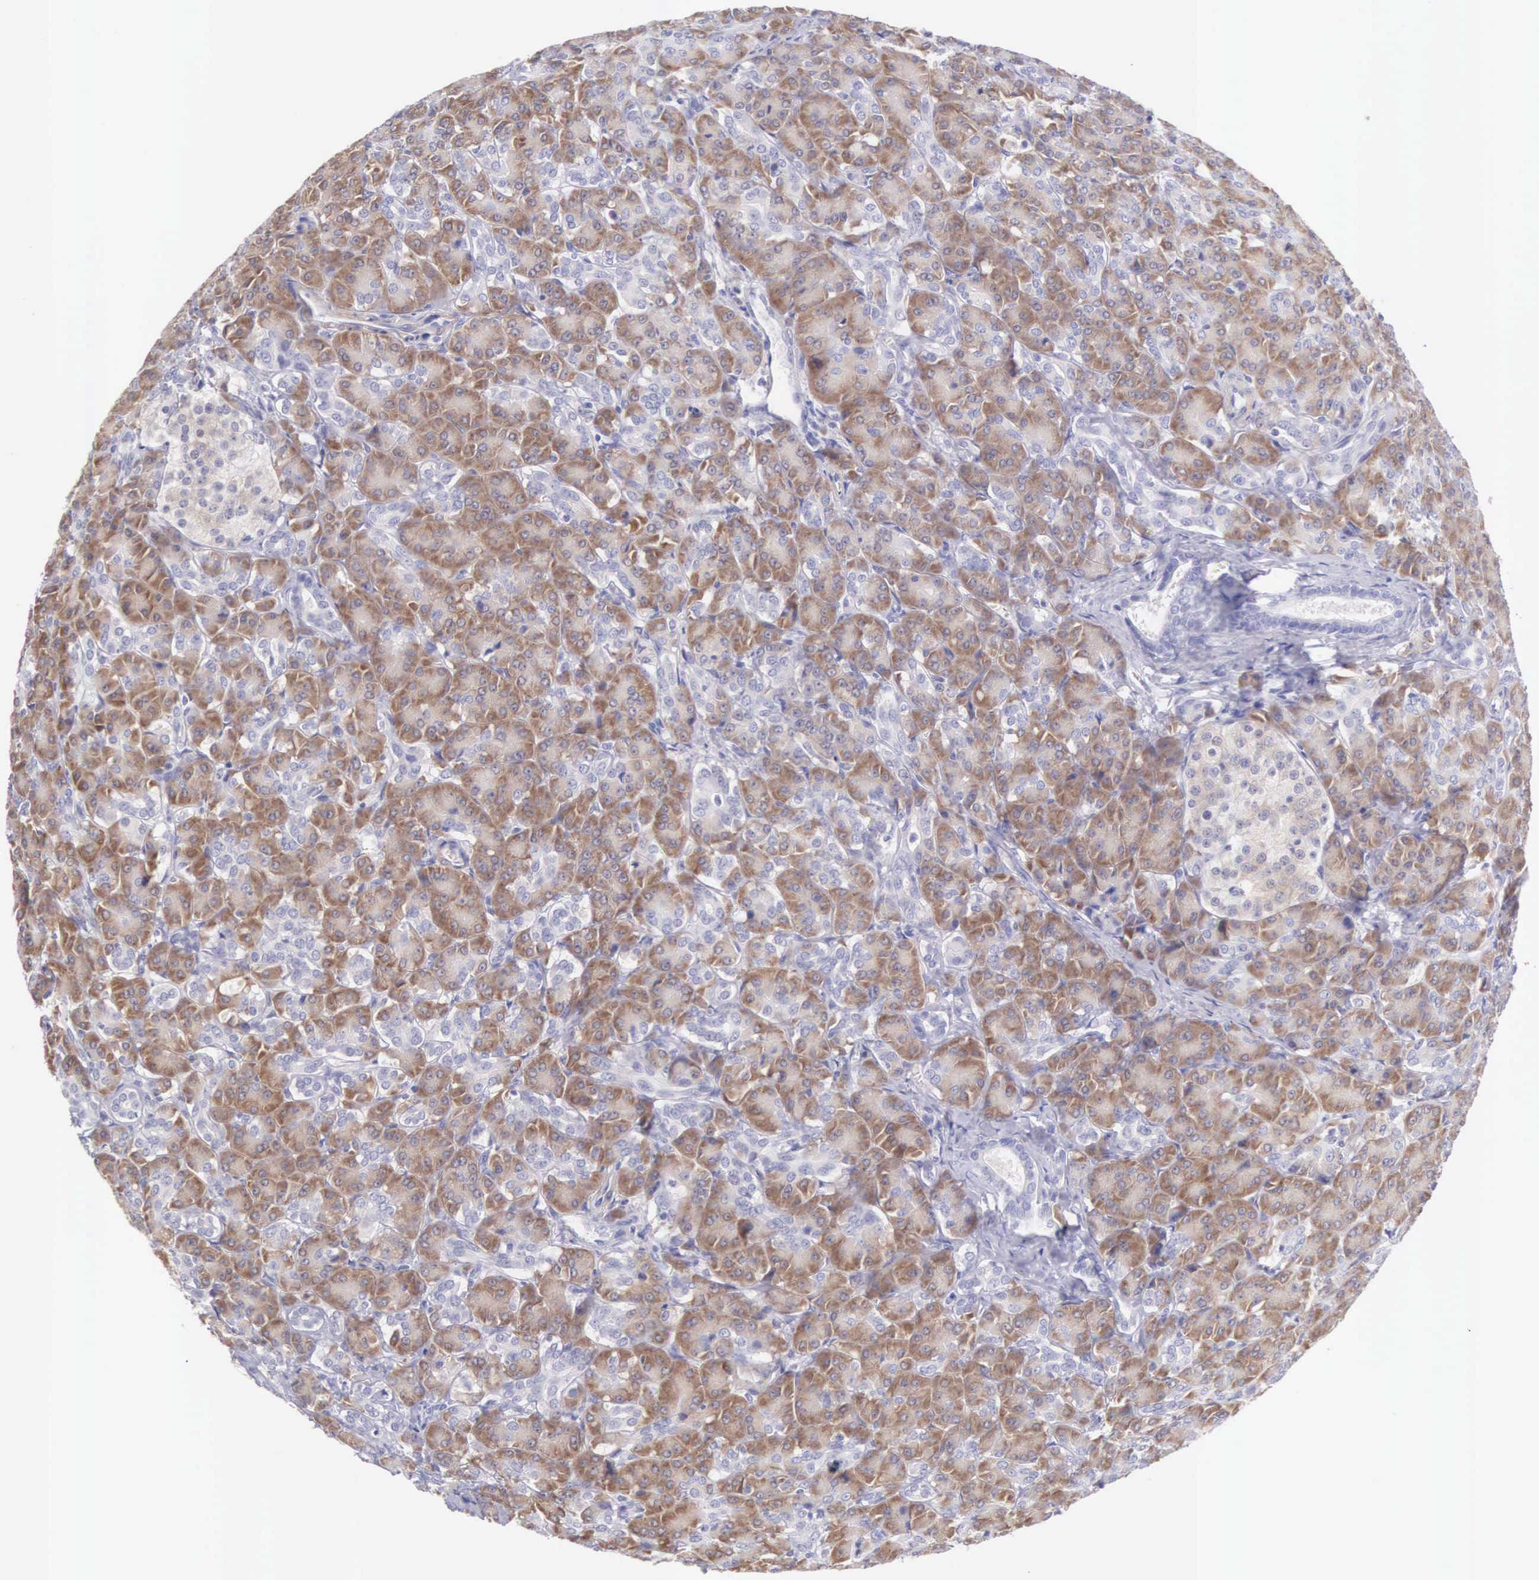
{"staining": {"intensity": "moderate", "quantity": ">75%", "location": "cytoplasmic/membranous"}, "tissue": "pancreas", "cell_type": "Exocrine glandular cells", "image_type": "normal", "snomed": [{"axis": "morphology", "description": "Normal tissue, NOS"}, {"axis": "topography", "description": "Lymph node"}, {"axis": "topography", "description": "Pancreas"}], "caption": "Exocrine glandular cells display medium levels of moderate cytoplasmic/membranous positivity in about >75% of cells in normal human pancreas. (Brightfield microscopy of DAB IHC at high magnification).", "gene": "ARFGAP3", "patient": {"sex": "male", "age": 59}}